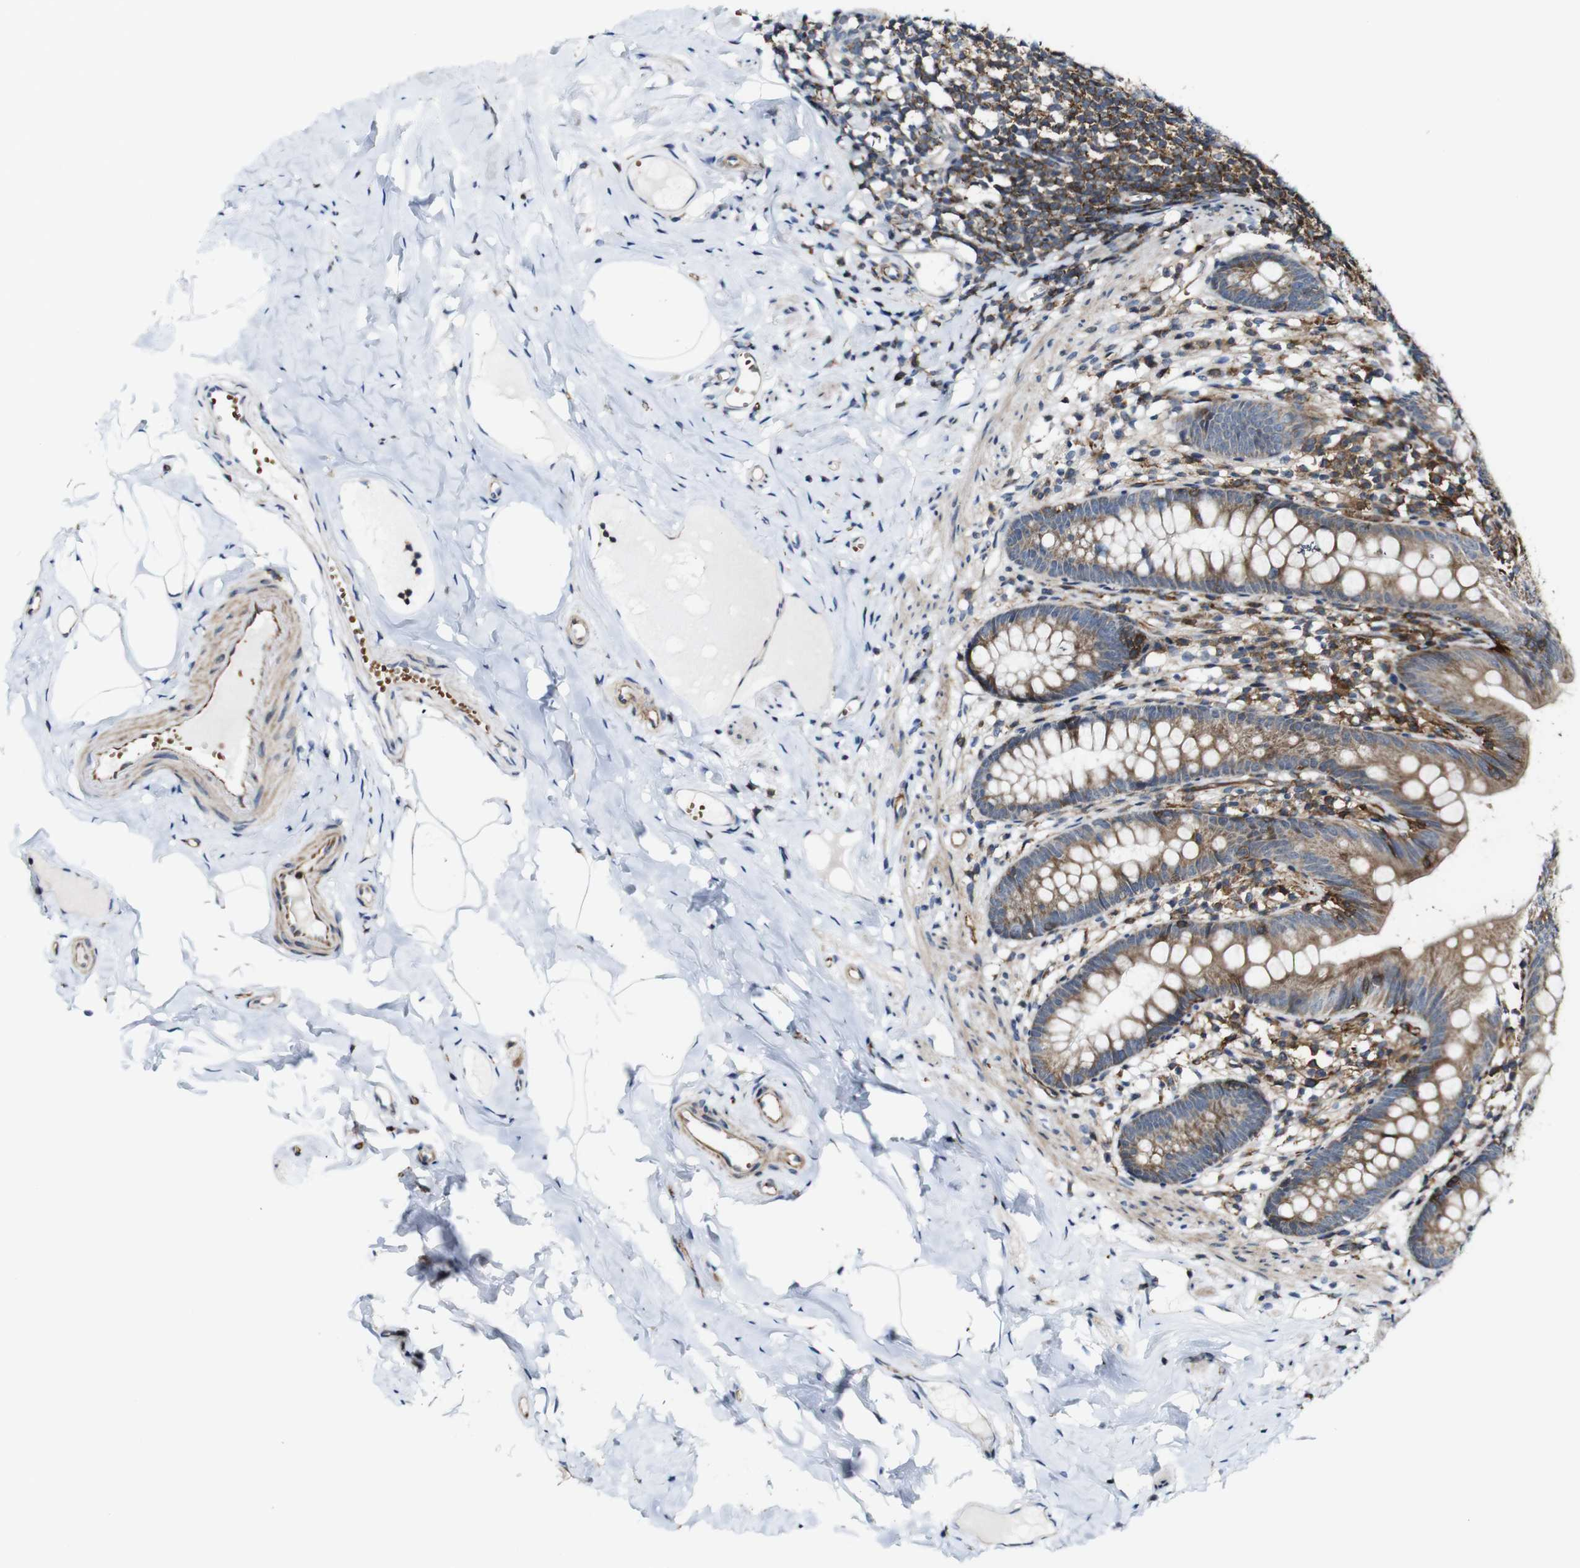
{"staining": {"intensity": "moderate", "quantity": ">75%", "location": "cytoplasmic/membranous"}, "tissue": "appendix", "cell_type": "Glandular cells", "image_type": "normal", "snomed": [{"axis": "morphology", "description": "Normal tissue, NOS"}, {"axis": "topography", "description": "Appendix"}], "caption": "Moderate cytoplasmic/membranous expression for a protein is identified in about >75% of glandular cells of benign appendix using immunohistochemistry.", "gene": "JAK2", "patient": {"sex": "male", "age": 52}}